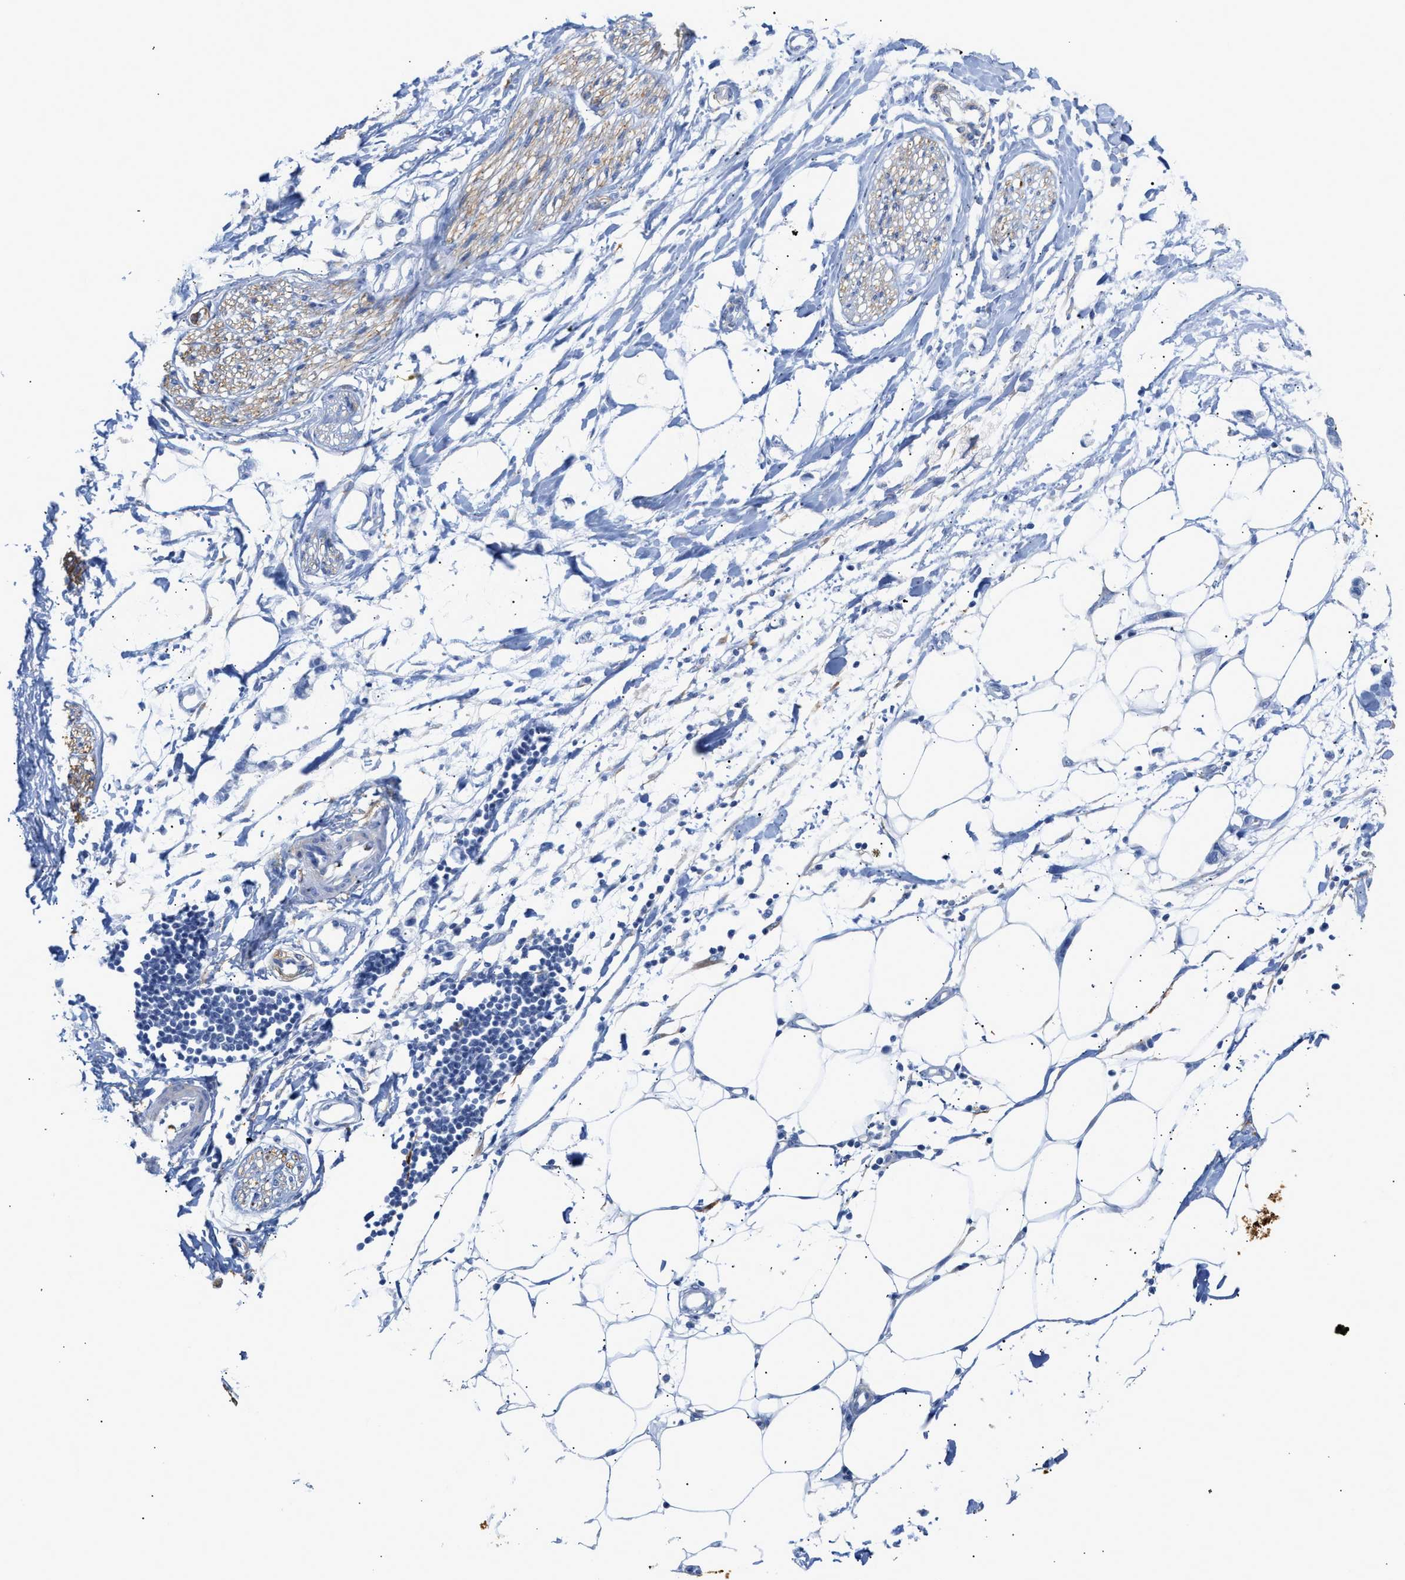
{"staining": {"intensity": "negative", "quantity": "none", "location": "none"}, "tissue": "adipose tissue", "cell_type": "Adipocytes", "image_type": "normal", "snomed": [{"axis": "morphology", "description": "Normal tissue, NOS"}, {"axis": "morphology", "description": "Adenocarcinoma, NOS"}, {"axis": "topography", "description": "Colon"}, {"axis": "topography", "description": "Peripheral nerve tissue"}], "caption": "High power microscopy photomicrograph of an immunohistochemistry (IHC) photomicrograph of unremarkable adipose tissue, revealing no significant staining in adipocytes.", "gene": "AMPH", "patient": {"sex": "male", "age": 14}}